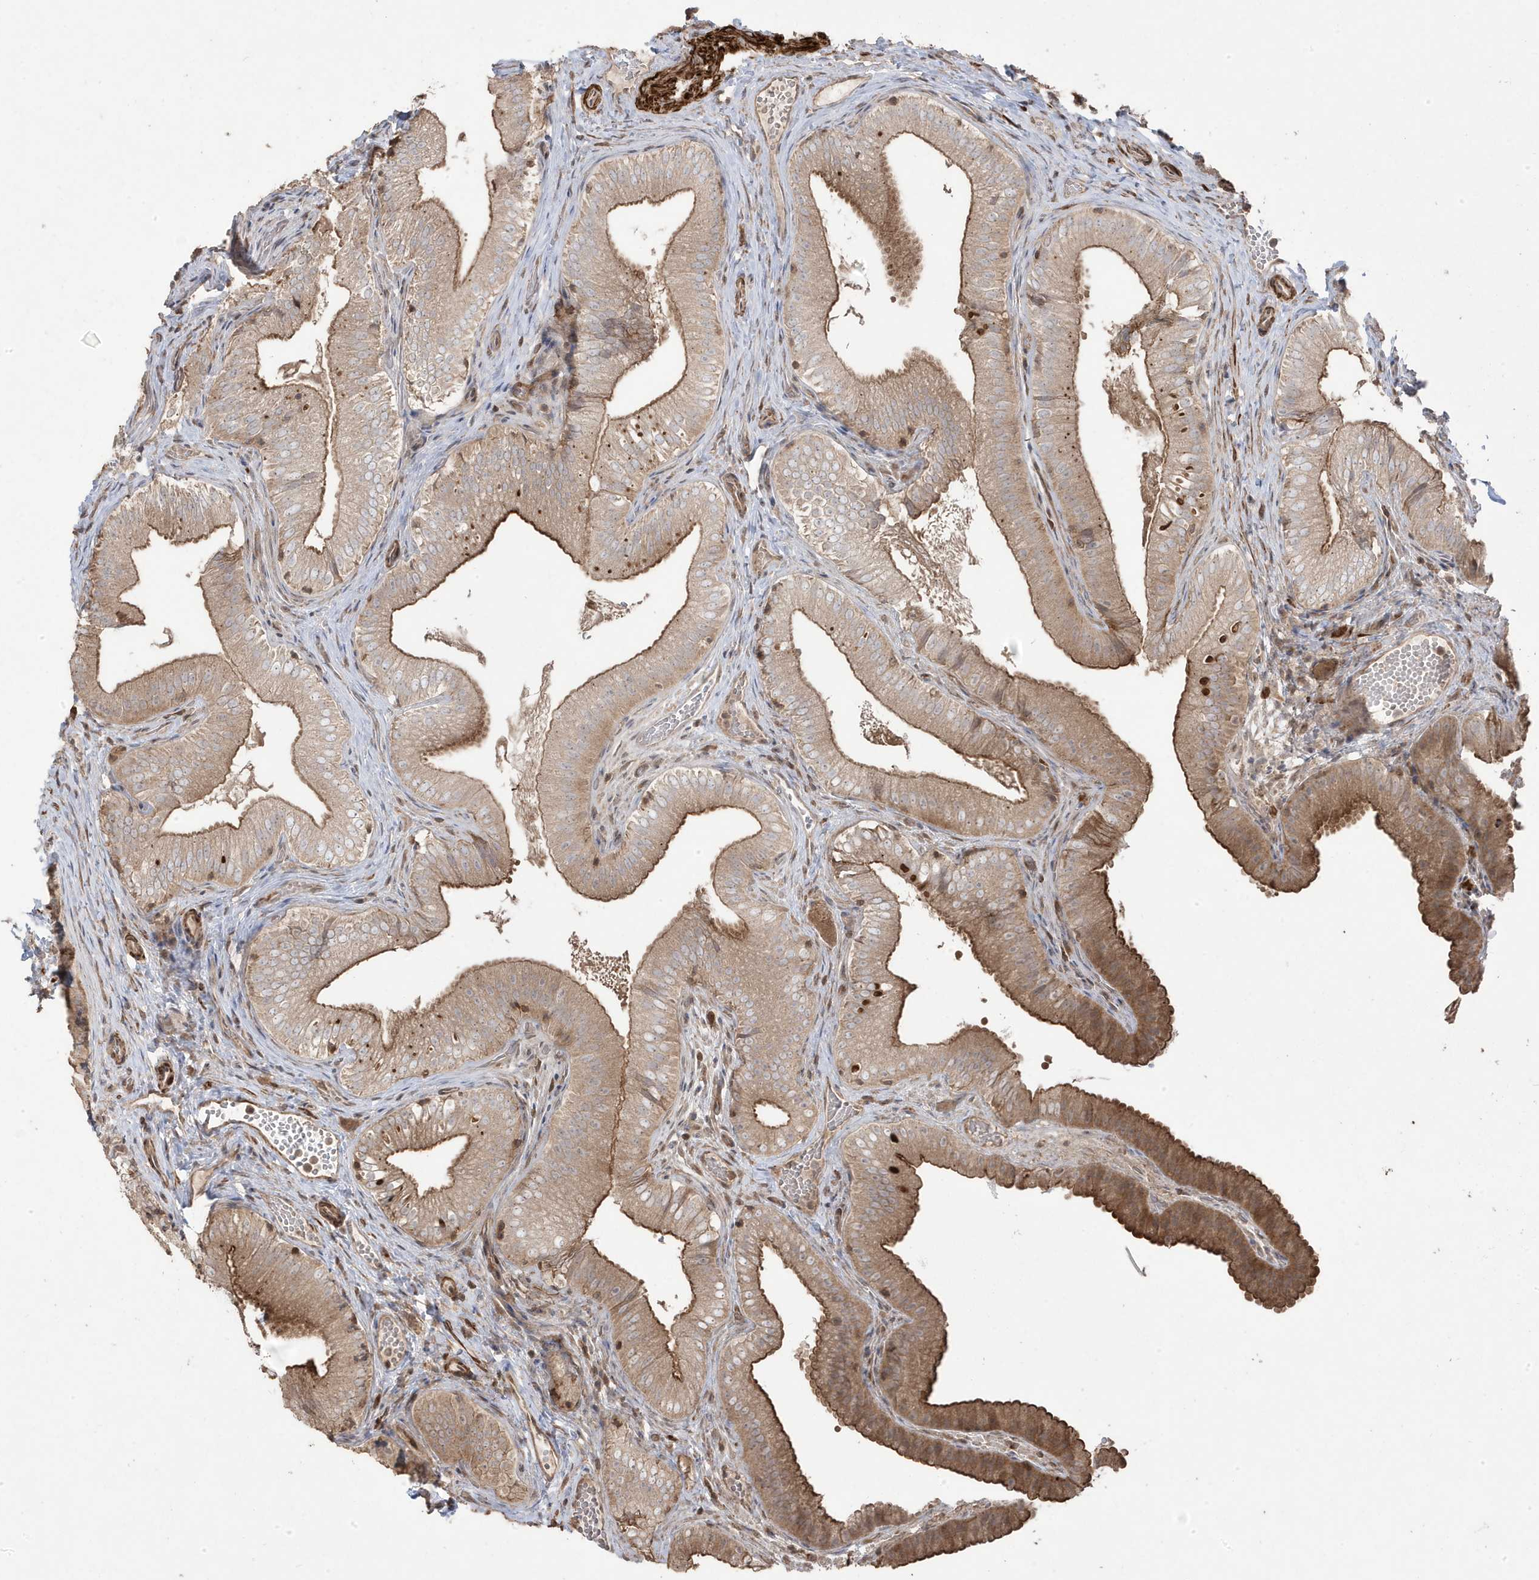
{"staining": {"intensity": "moderate", "quantity": "25%-75%", "location": "cytoplasmic/membranous"}, "tissue": "gallbladder", "cell_type": "Glandular cells", "image_type": "normal", "snomed": [{"axis": "morphology", "description": "Normal tissue, NOS"}, {"axis": "topography", "description": "Gallbladder"}], "caption": "The histopathology image demonstrates staining of unremarkable gallbladder, revealing moderate cytoplasmic/membranous protein staining (brown color) within glandular cells.", "gene": "CETN3", "patient": {"sex": "female", "age": 30}}